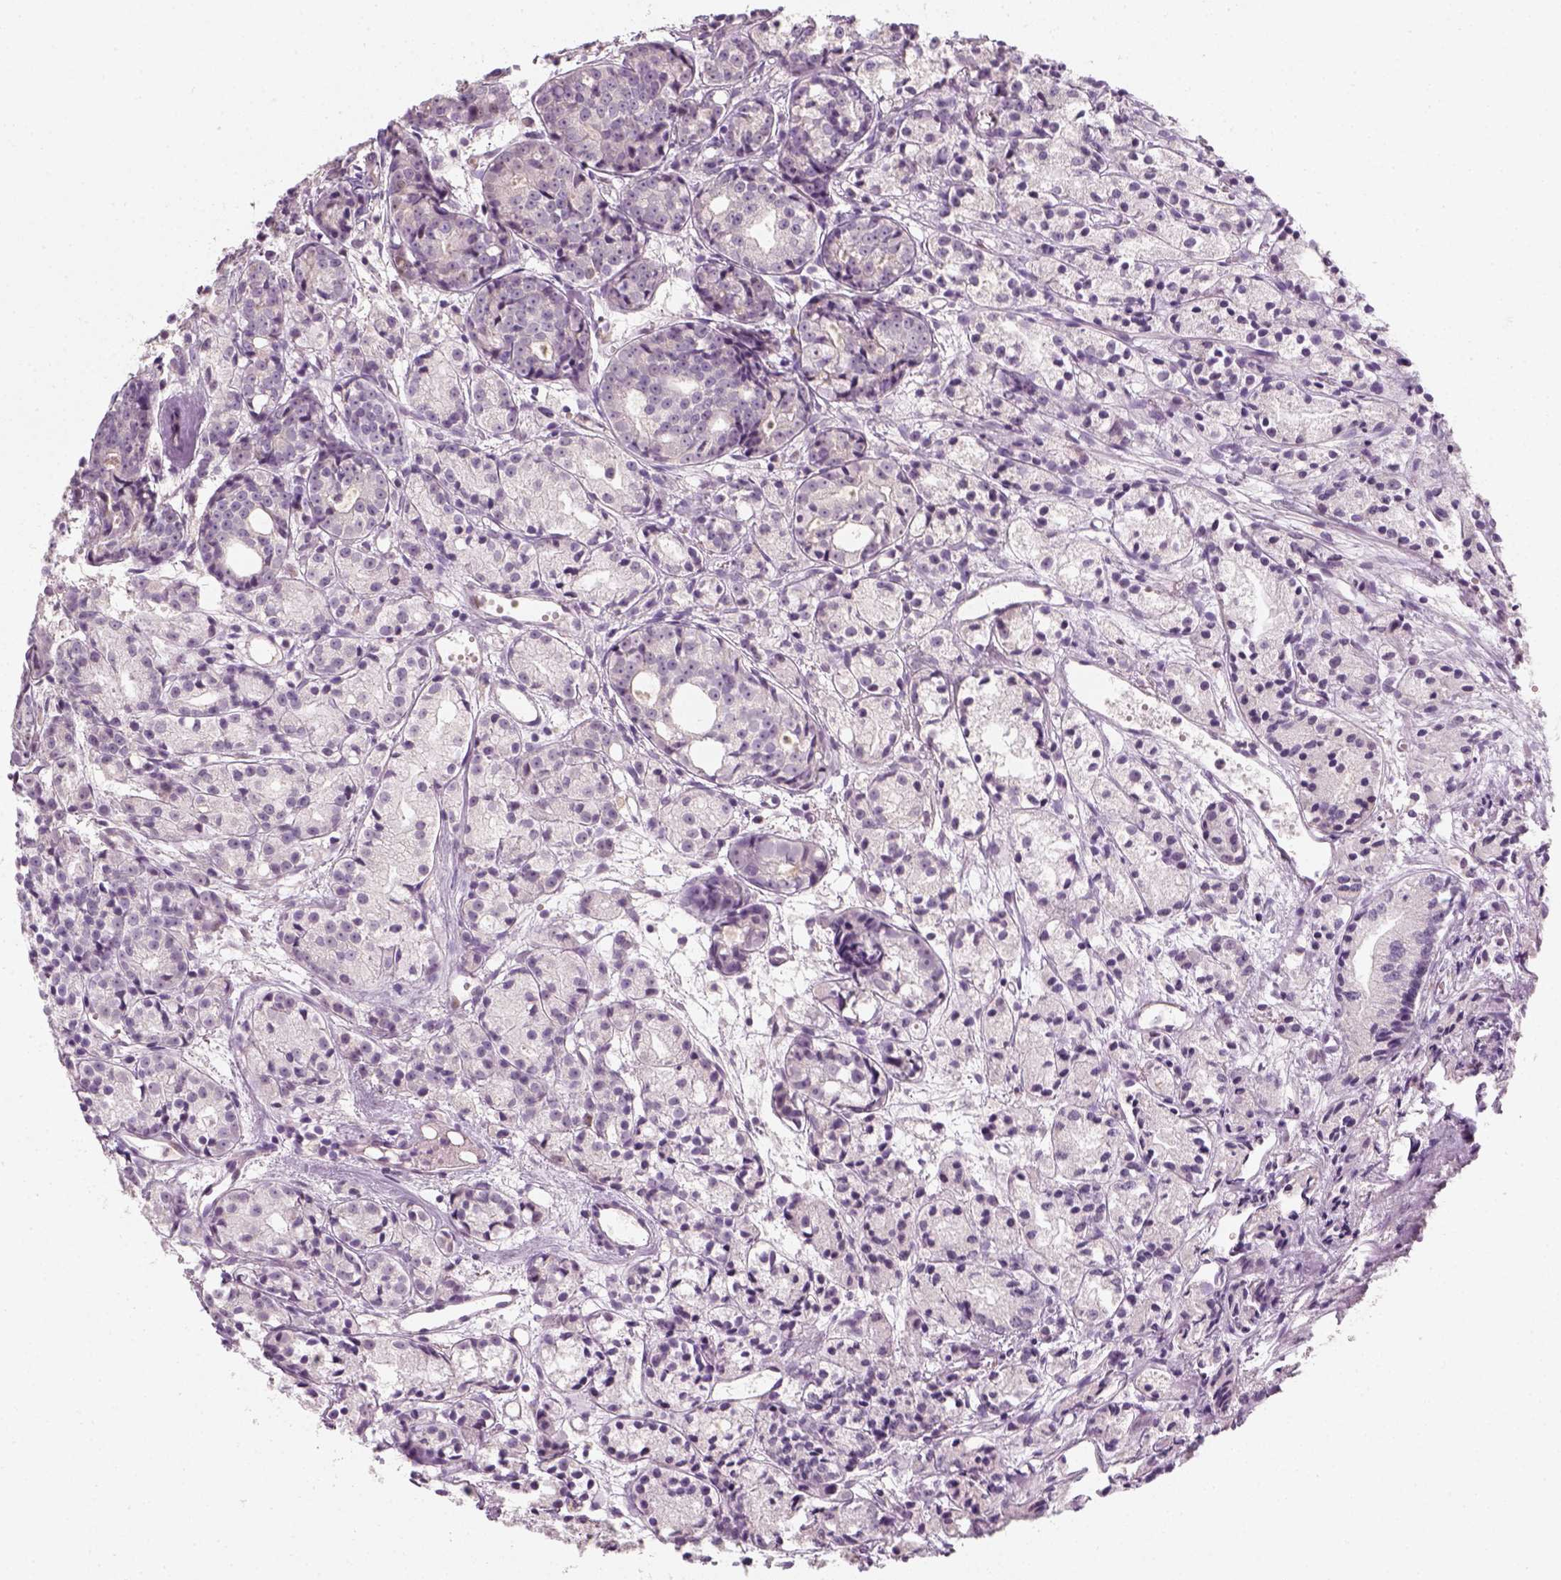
{"staining": {"intensity": "negative", "quantity": "none", "location": "none"}, "tissue": "prostate cancer", "cell_type": "Tumor cells", "image_type": "cancer", "snomed": [{"axis": "morphology", "description": "Adenocarcinoma, Medium grade"}, {"axis": "topography", "description": "Prostate"}], "caption": "High magnification brightfield microscopy of adenocarcinoma (medium-grade) (prostate) stained with DAB (brown) and counterstained with hematoxylin (blue): tumor cells show no significant positivity. Brightfield microscopy of IHC stained with DAB (brown) and hematoxylin (blue), captured at high magnification.", "gene": "TP53", "patient": {"sex": "male", "age": 74}}